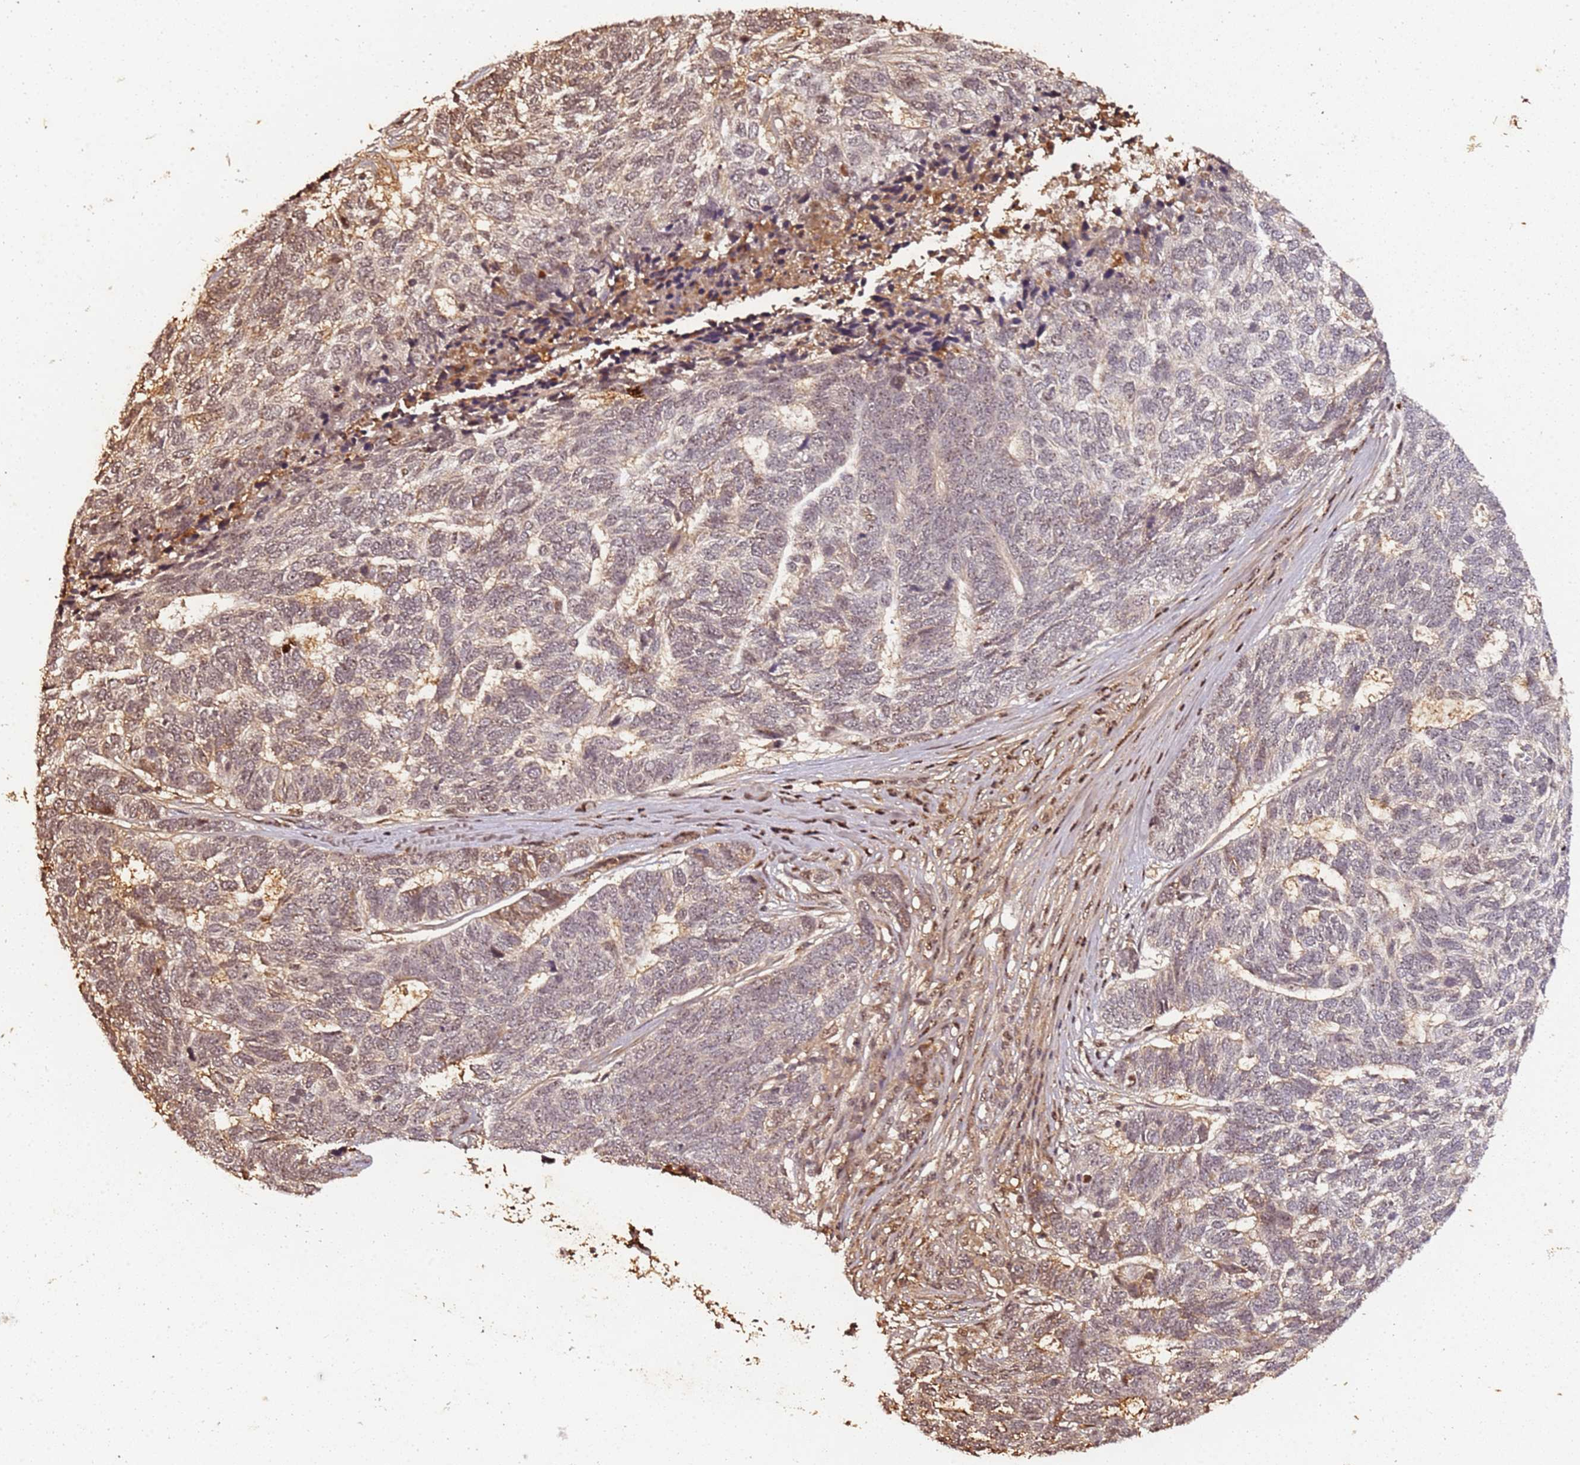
{"staining": {"intensity": "weak", "quantity": "<25%", "location": "cytoplasmic/membranous,nuclear"}, "tissue": "skin cancer", "cell_type": "Tumor cells", "image_type": "cancer", "snomed": [{"axis": "morphology", "description": "Basal cell carcinoma"}, {"axis": "topography", "description": "Skin"}], "caption": "A high-resolution micrograph shows immunohistochemistry staining of skin basal cell carcinoma, which reveals no significant staining in tumor cells.", "gene": "COL1A2", "patient": {"sex": "female", "age": 65}}